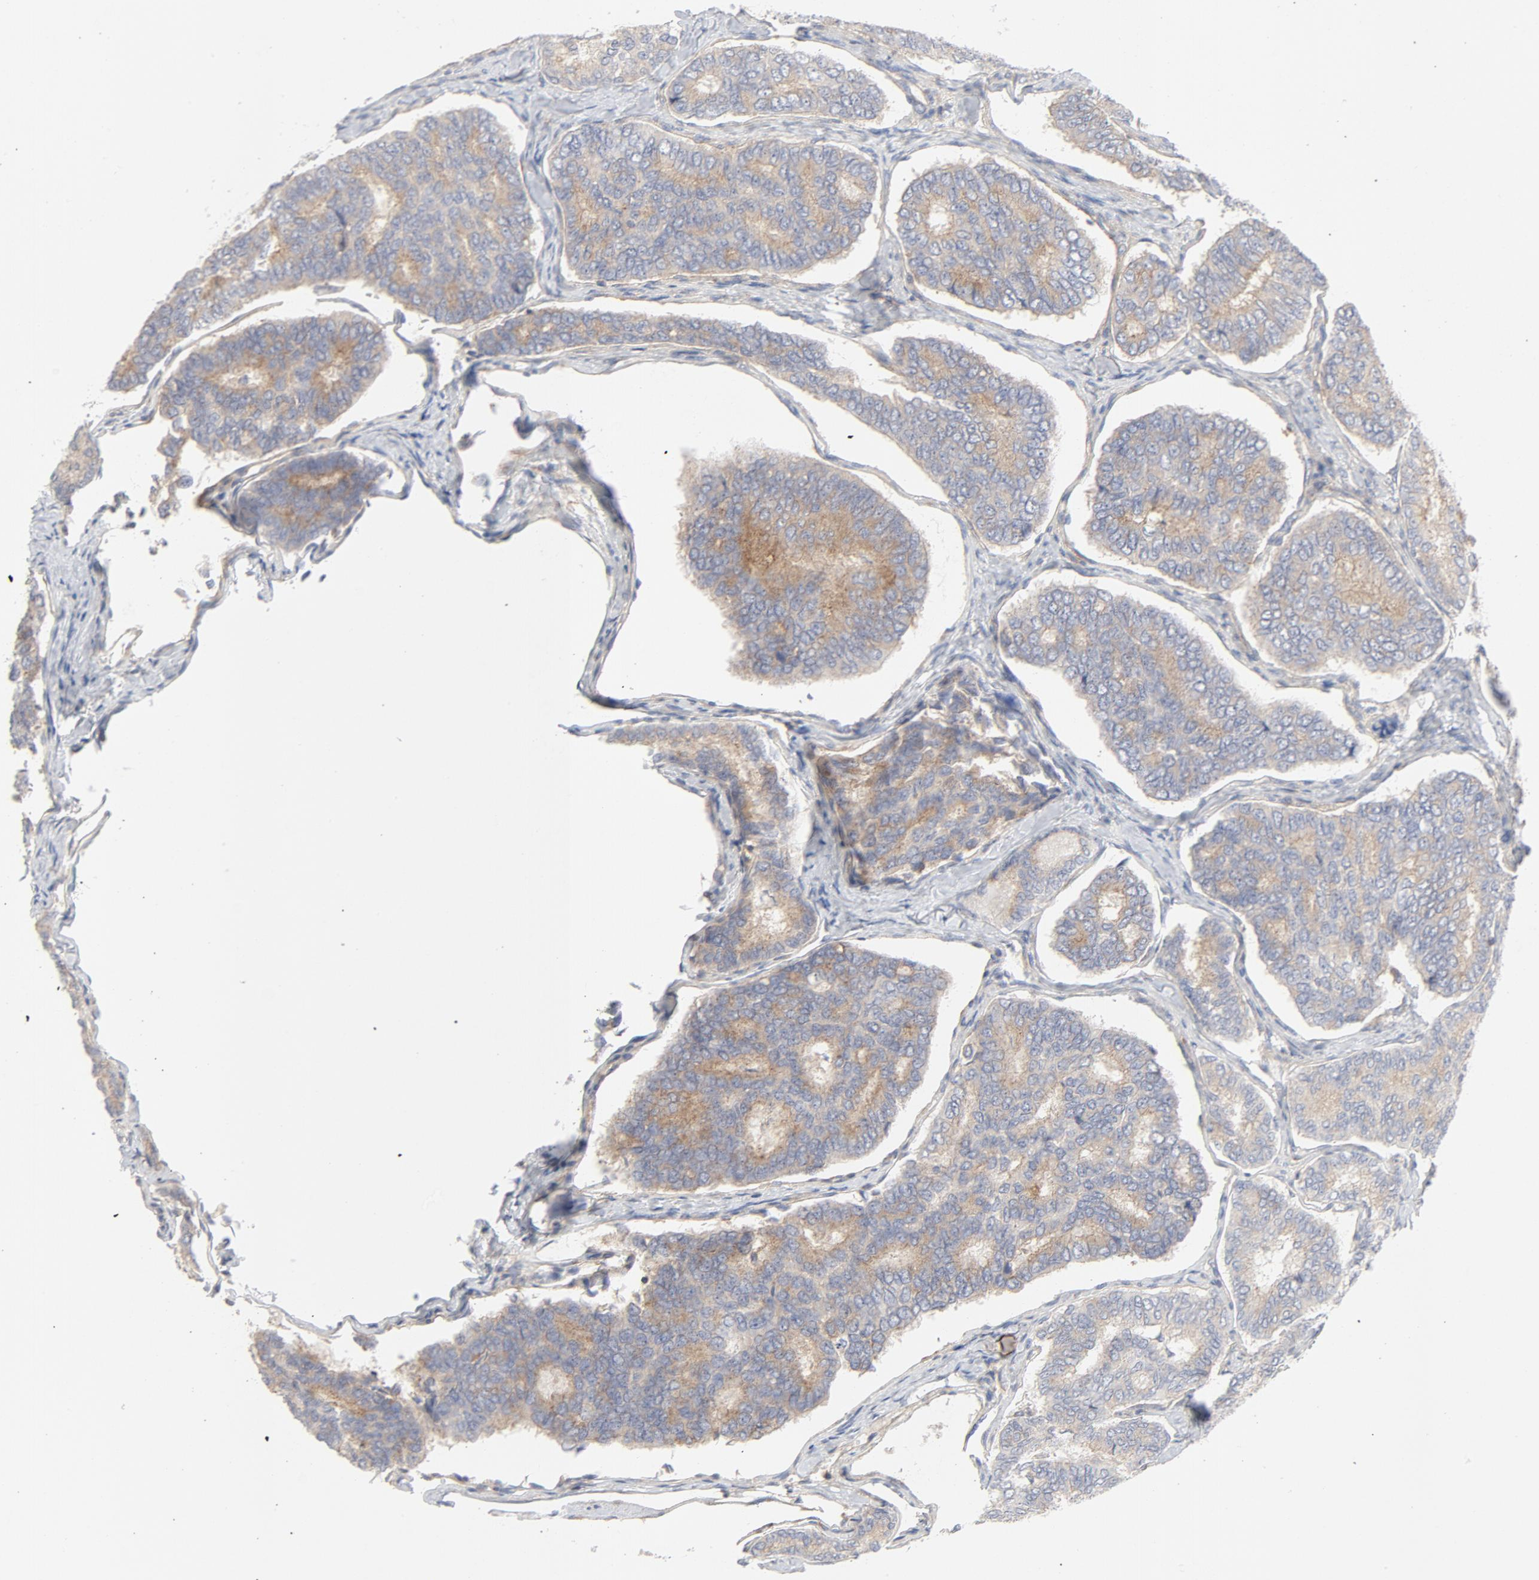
{"staining": {"intensity": "moderate", "quantity": ">75%", "location": "cytoplasmic/membranous"}, "tissue": "thyroid cancer", "cell_type": "Tumor cells", "image_type": "cancer", "snomed": [{"axis": "morphology", "description": "Papillary adenocarcinoma, NOS"}, {"axis": "topography", "description": "Thyroid gland"}], "caption": "Protein analysis of thyroid papillary adenocarcinoma tissue reveals moderate cytoplasmic/membranous expression in approximately >75% of tumor cells. (IHC, brightfield microscopy, high magnification).", "gene": "RABEP1", "patient": {"sex": "female", "age": 35}}